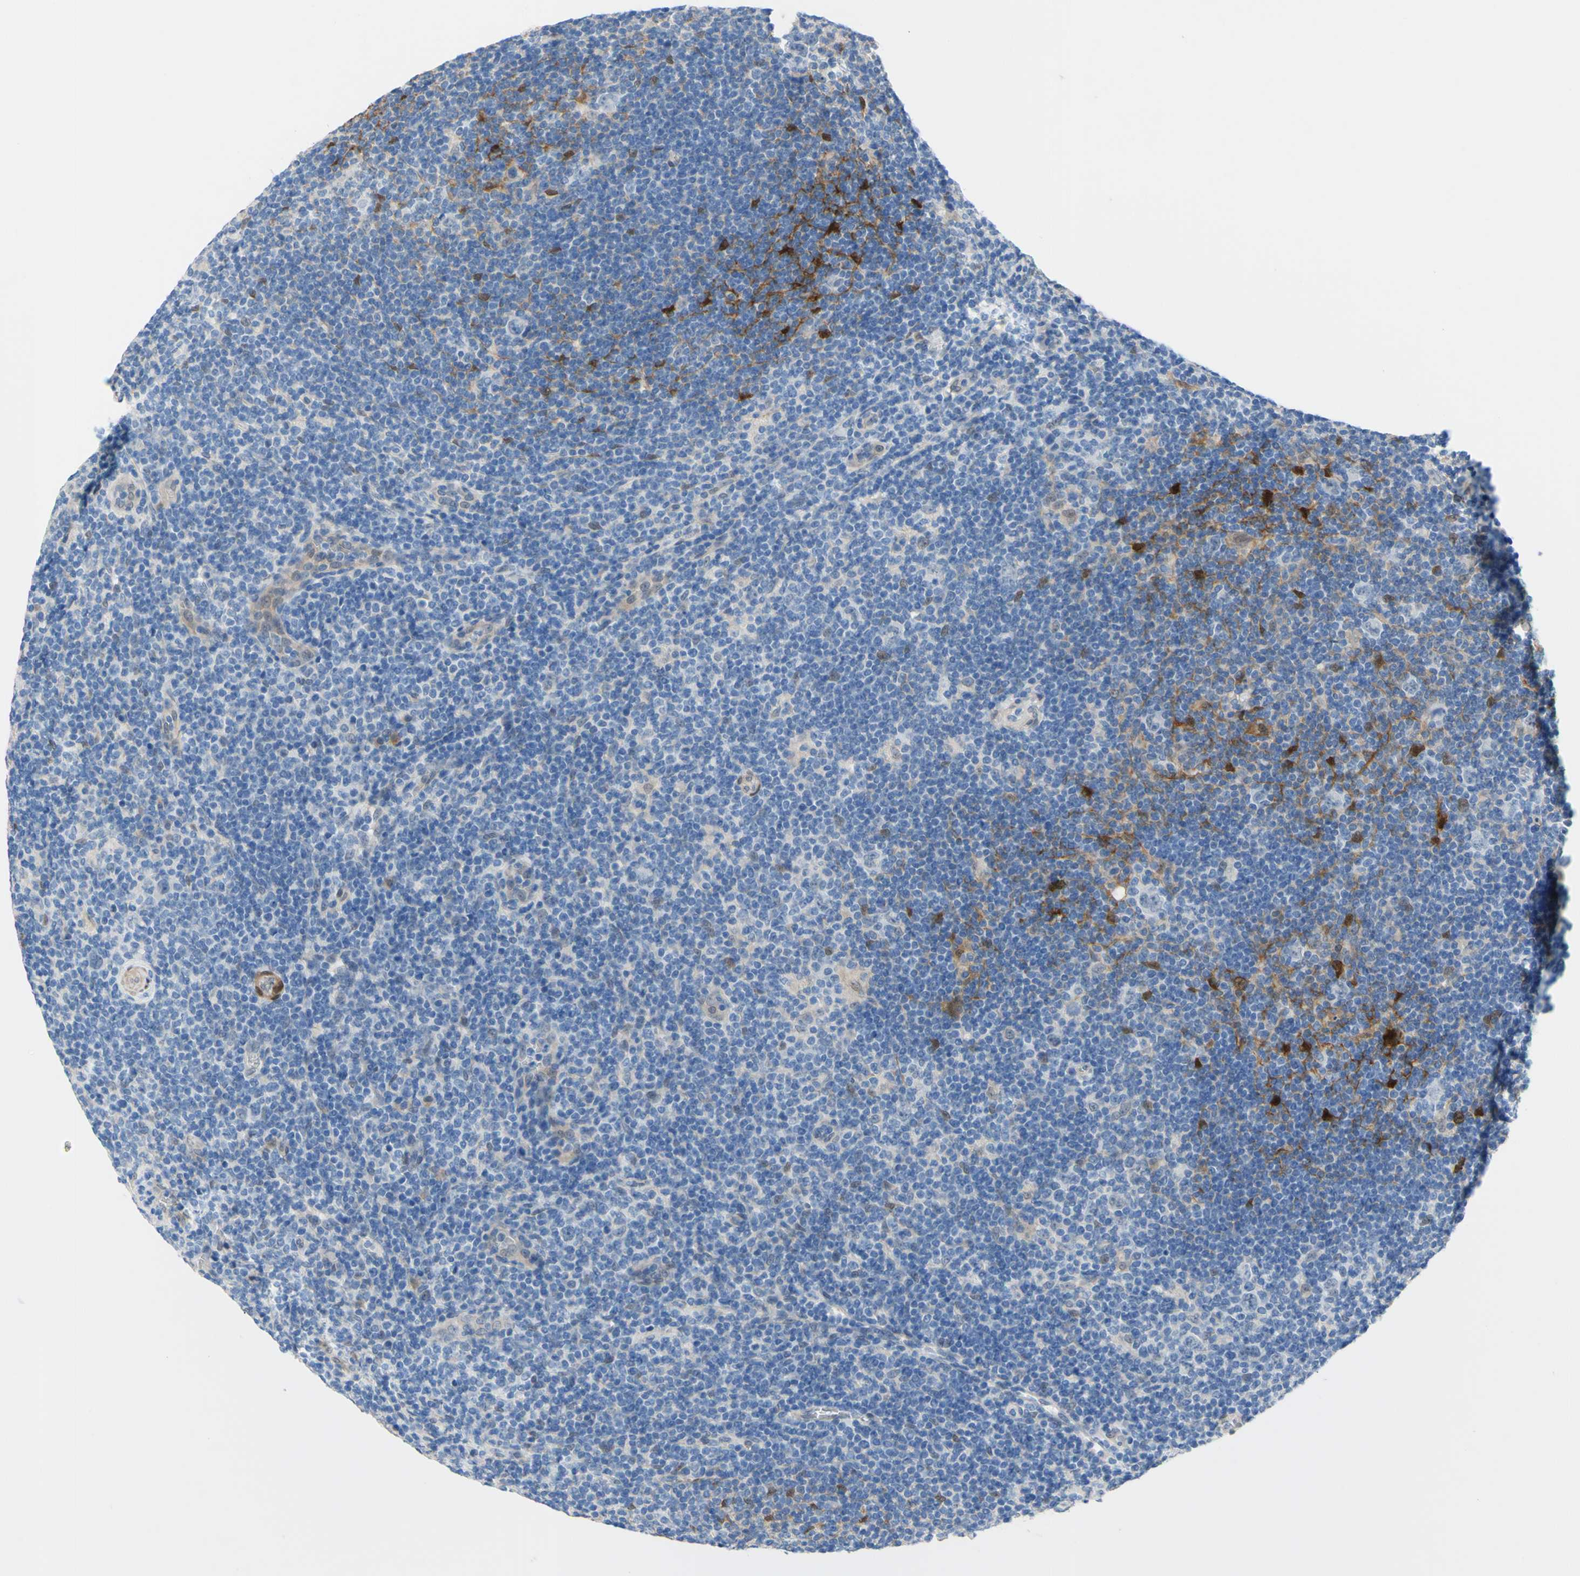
{"staining": {"intensity": "weak", "quantity": "<25%", "location": "cytoplasmic/membranous"}, "tissue": "lymphoma", "cell_type": "Tumor cells", "image_type": "cancer", "snomed": [{"axis": "morphology", "description": "Hodgkin's disease, NOS"}, {"axis": "topography", "description": "Lymph node"}], "caption": "There is no significant positivity in tumor cells of lymphoma.", "gene": "NOL3", "patient": {"sex": "female", "age": 57}}